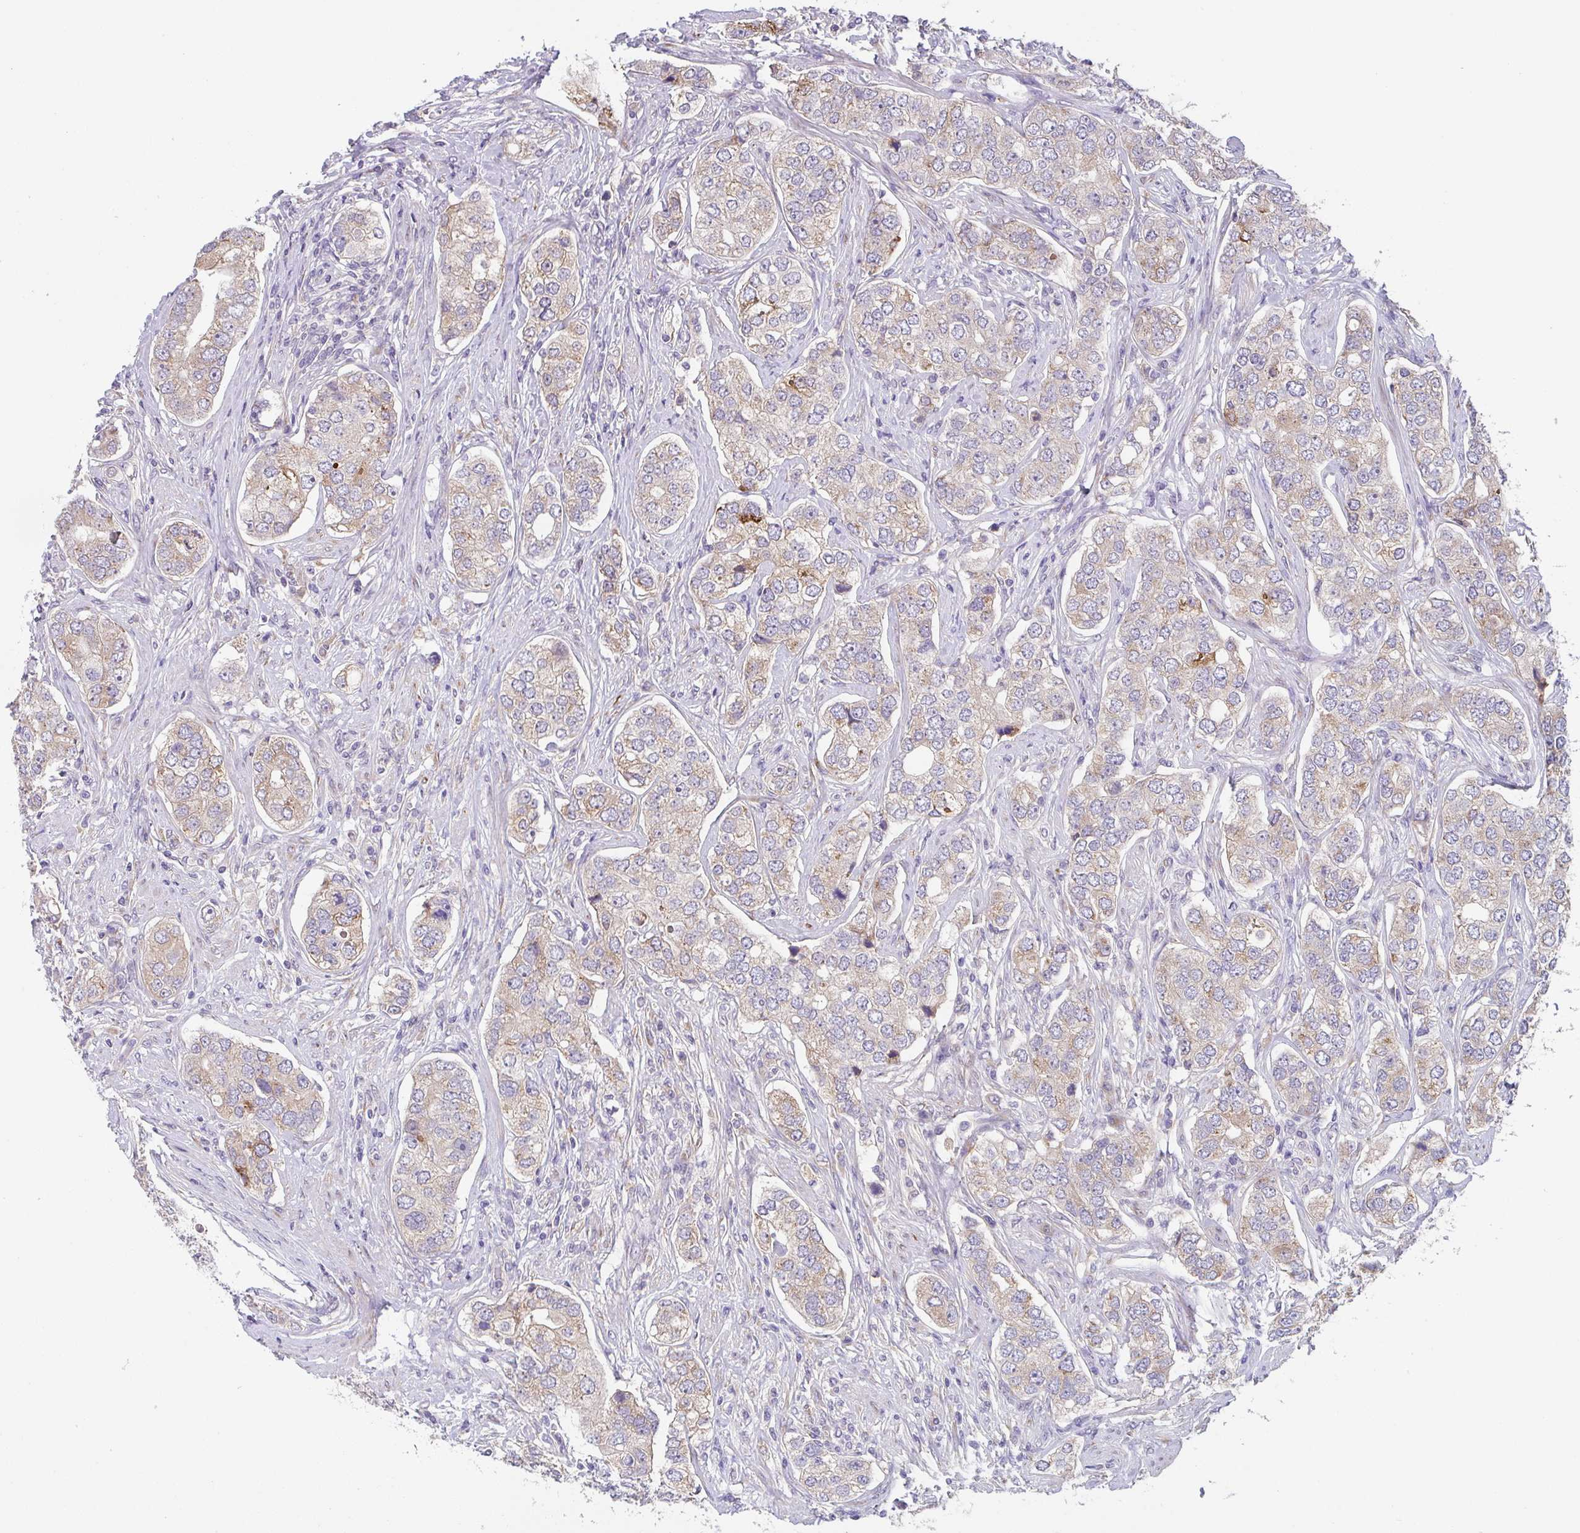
{"staining": {"intensity": "weak", "quantity": ">75%", "location": "cytoplasmic/membranous"}, "tissue": "prostate cancer", "cell_type": "Tumor cells", "image_type": "cancer", "snomed": [{"axis": "morphology", "description": "Adenocarcinoma, High grade"}, {"axis": "topography", "description": "Prostate"}], "caption": "Brown immunohistochemical staining in human adenocarcinoma (high-grade) (prostate) demonstrates weak cytoplasmic/membranous expression in approximately >75% of tumor cells.", "gene": "TSPAN31", "patient": {"sex": "male", "age": 60}}